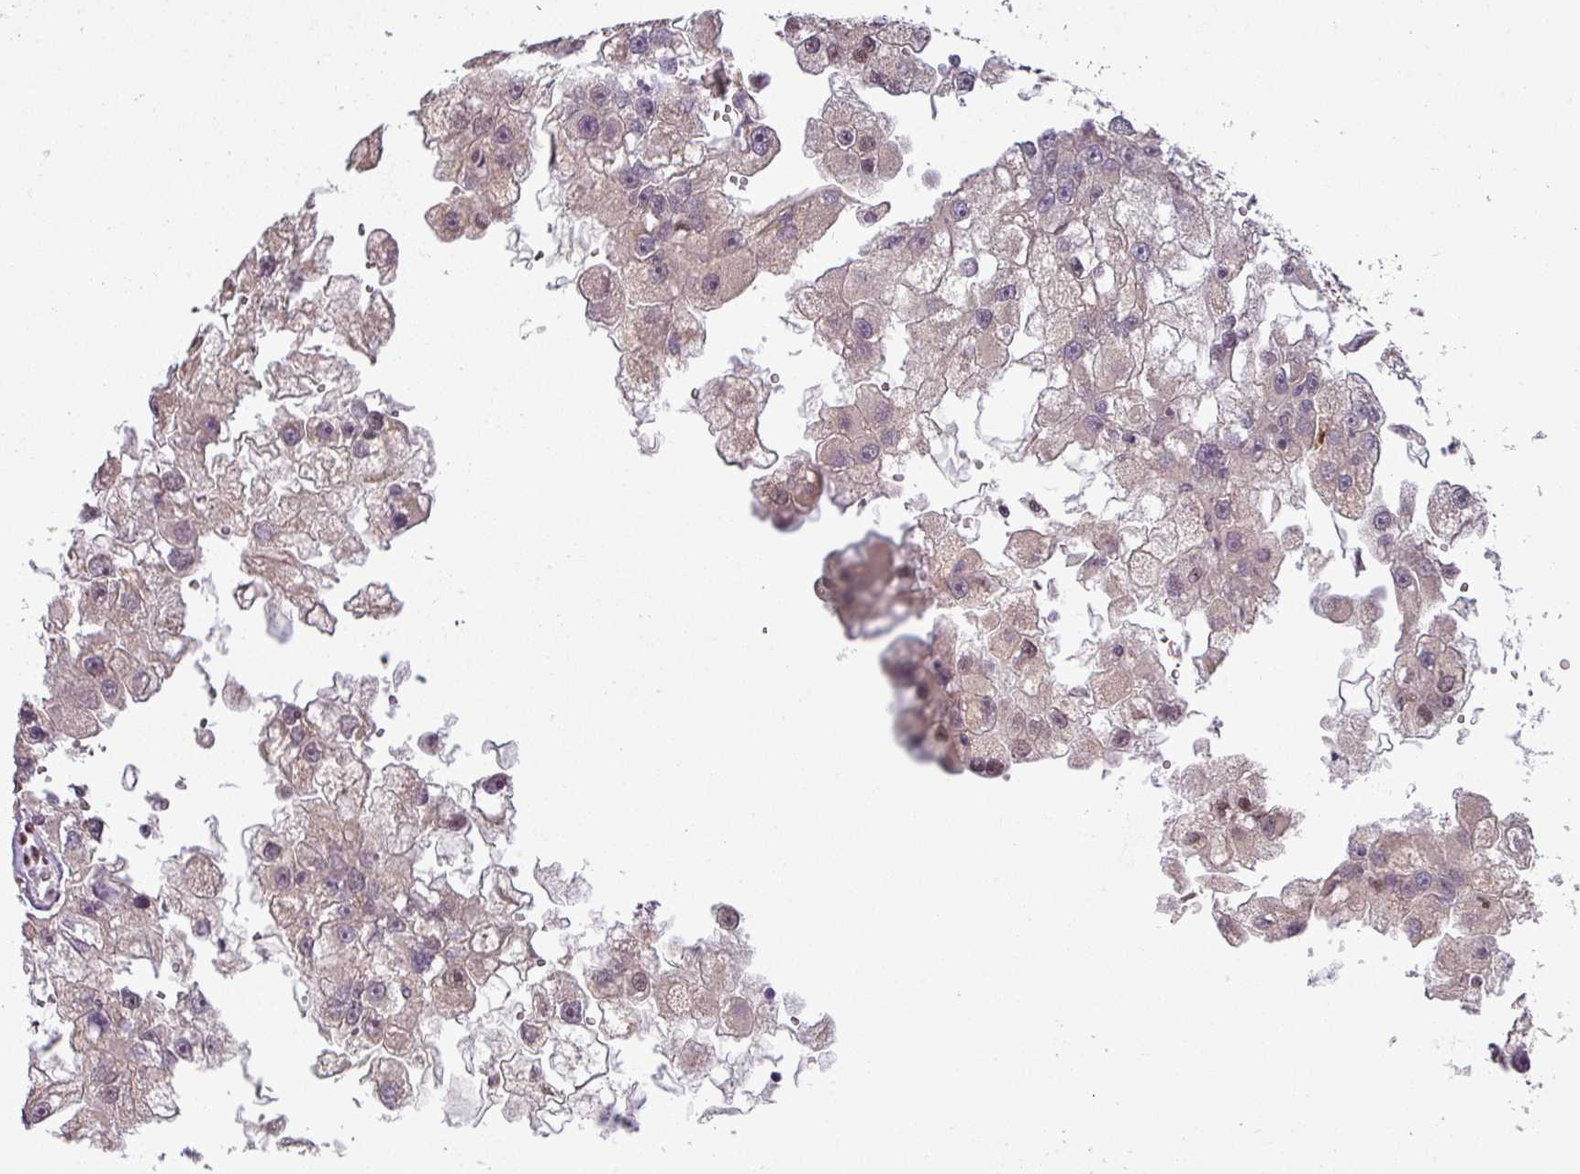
{"staining": {"intensity": "negative", "quantity": "none", "location": "none"}, "tissue": "renal cancer", "cell_type": "Tumor cells", "image_type": "cancer", "snomed": [{"axis": "morphology", "description": "Adenocarcinoma, NOS"}, {"axis": "topography", "description": "Kidney"}], "caption": "Histopathology image shows no significant protein staining in tumor cells of renal cancer. The staining was performed using DAB (3,3'-diaminobenzidine) to visualize the protein expression in brown, while the nuclei were stained in blue with hematoxylin (Magnification: 20x).", "gene": "IRF2BPL", "patient": {"sex": "male", "age": 63}}